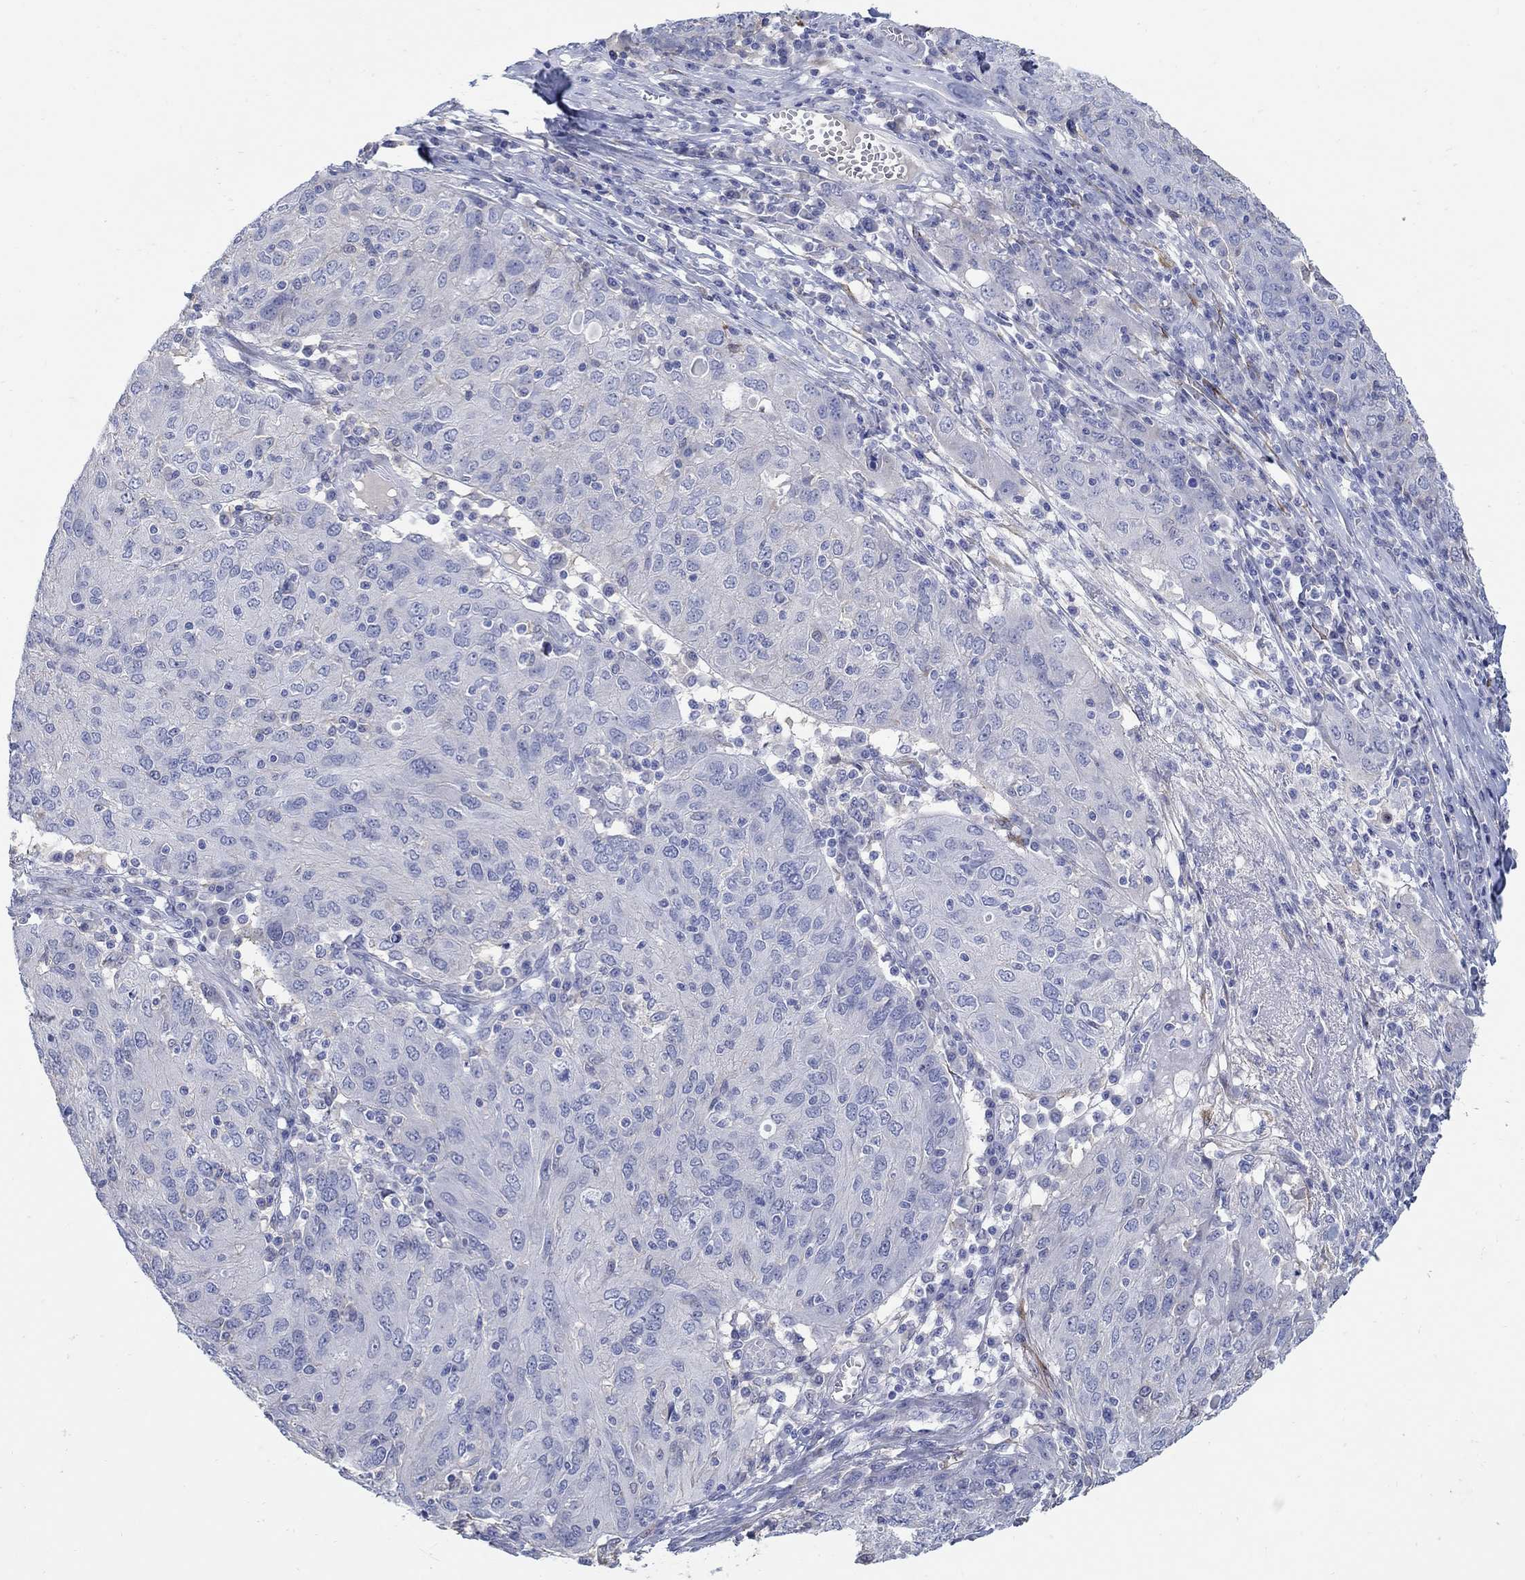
{"staining": {"intensity": "negative", "quantity": "none", "location": "none"}, "tissue": "ovarian cancer", "cell_type": "Tumor cells", "image_type": "cancer", "snomed": [{"axis": "morphology", "description": "Carcinoma, endometroid"}, {"axis": "topography", "description": "Ovary"}], "caption": "IHC image of neoplastic tissue: endometroid carcinoma (ovarian) stained with DAB (3,3'-diaminobenzidine) shows no significant protein positivity in tumor cells.", "gene": "REEP2", "patient": {"sex": "female", "age": 50}}